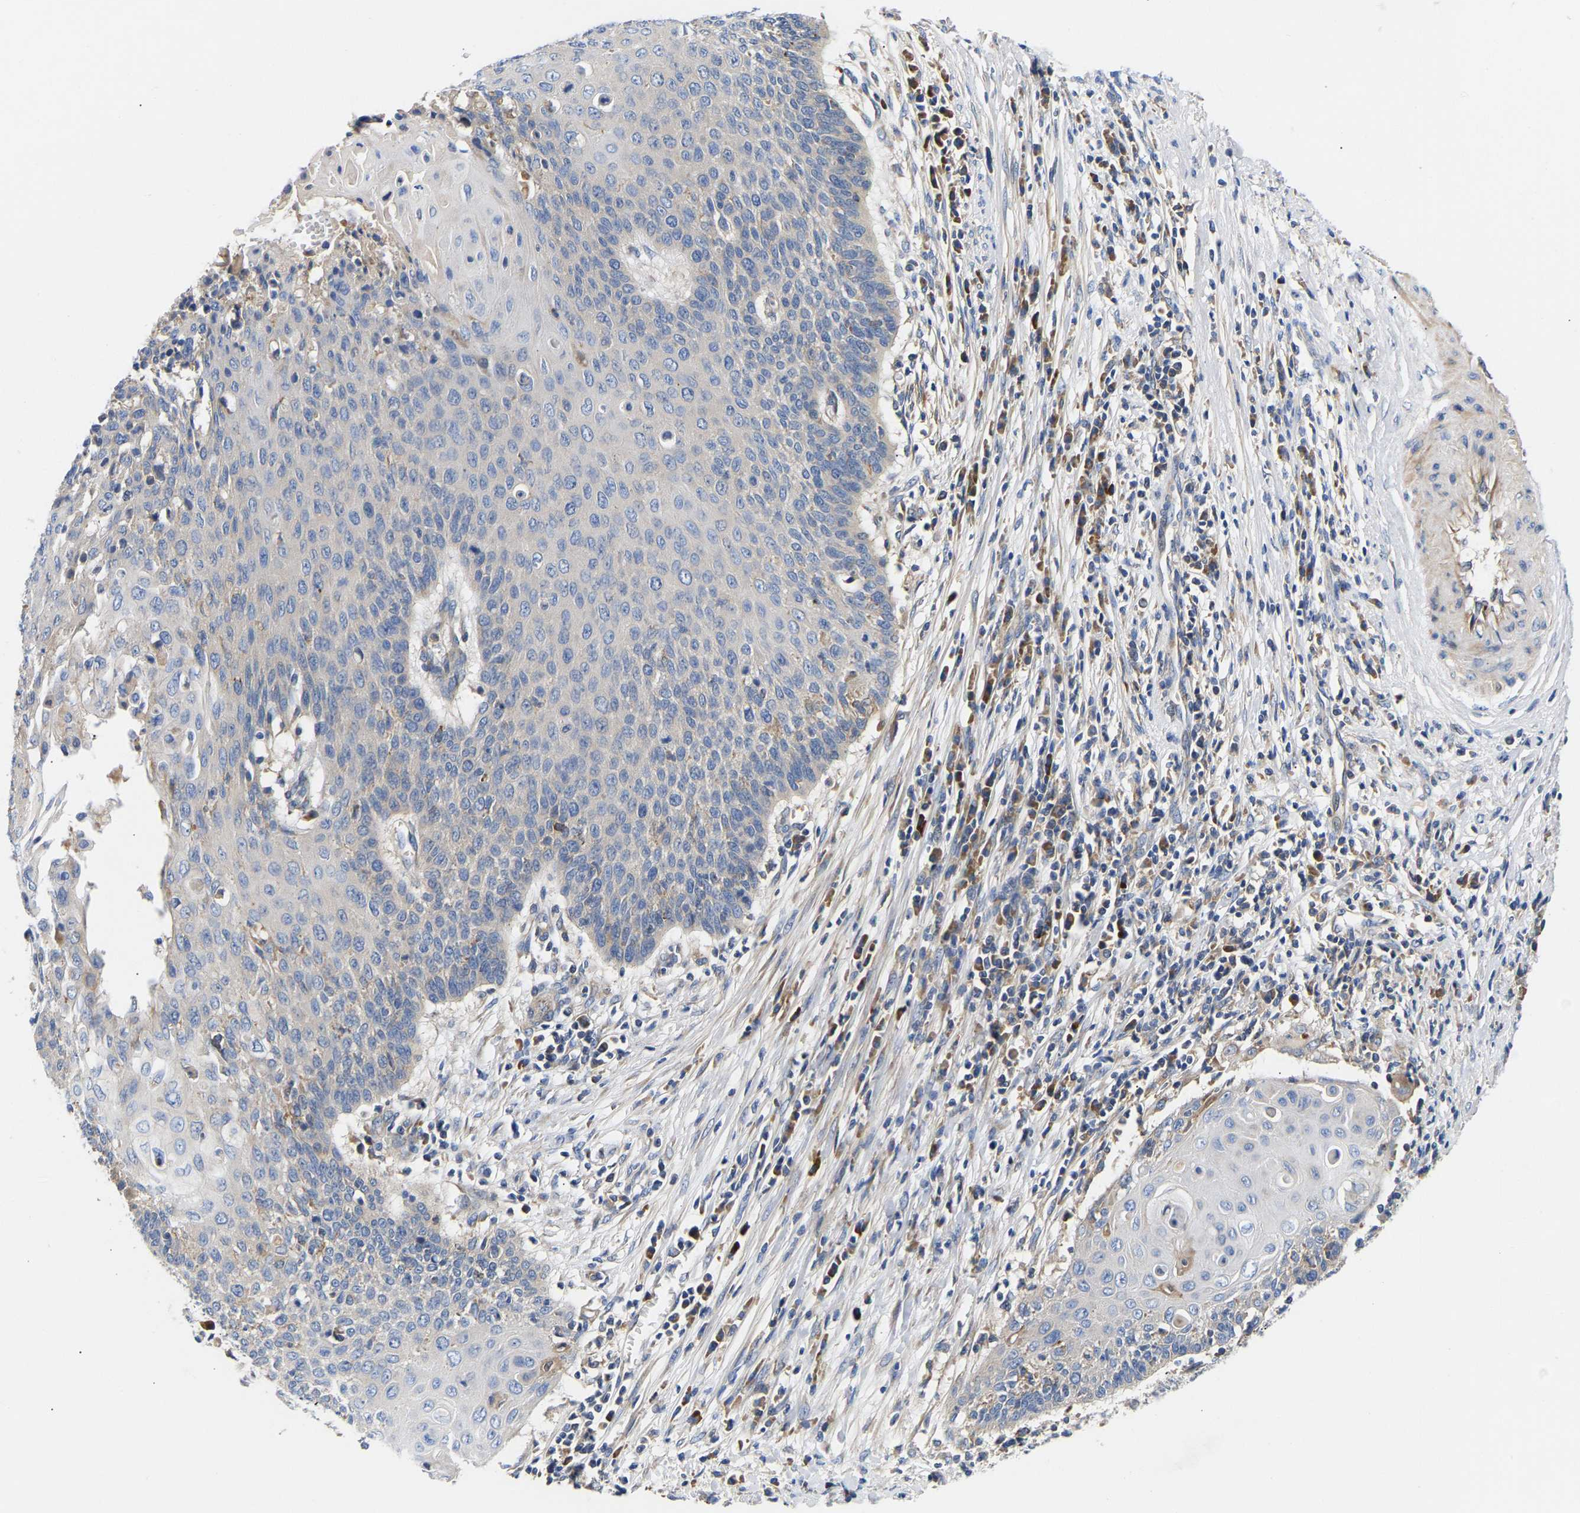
{"staining": {"intensity": "negative", "quantity": "none", "location": "none"}, "tissue": "cervical cancer", "cell_type": "Tumor cells", "image_type": "cancer", "snomed": [{"axis": "morphology", "description": "Squamous cell carcinoma, NOS"}, {"axis": "topography", "description": "Cervix"}], "caption": "Tumor cells are negative for brown protein staining in cervical cancer. (Stains: DAB (3,3'-diaminobenzidine) immunohistochemistry with hematoxylin counter stain, Microscopy: brightfield microscopy at high magnification).", "gene": "AIMP2", "patient": {"sex": "female", "age": 39}}